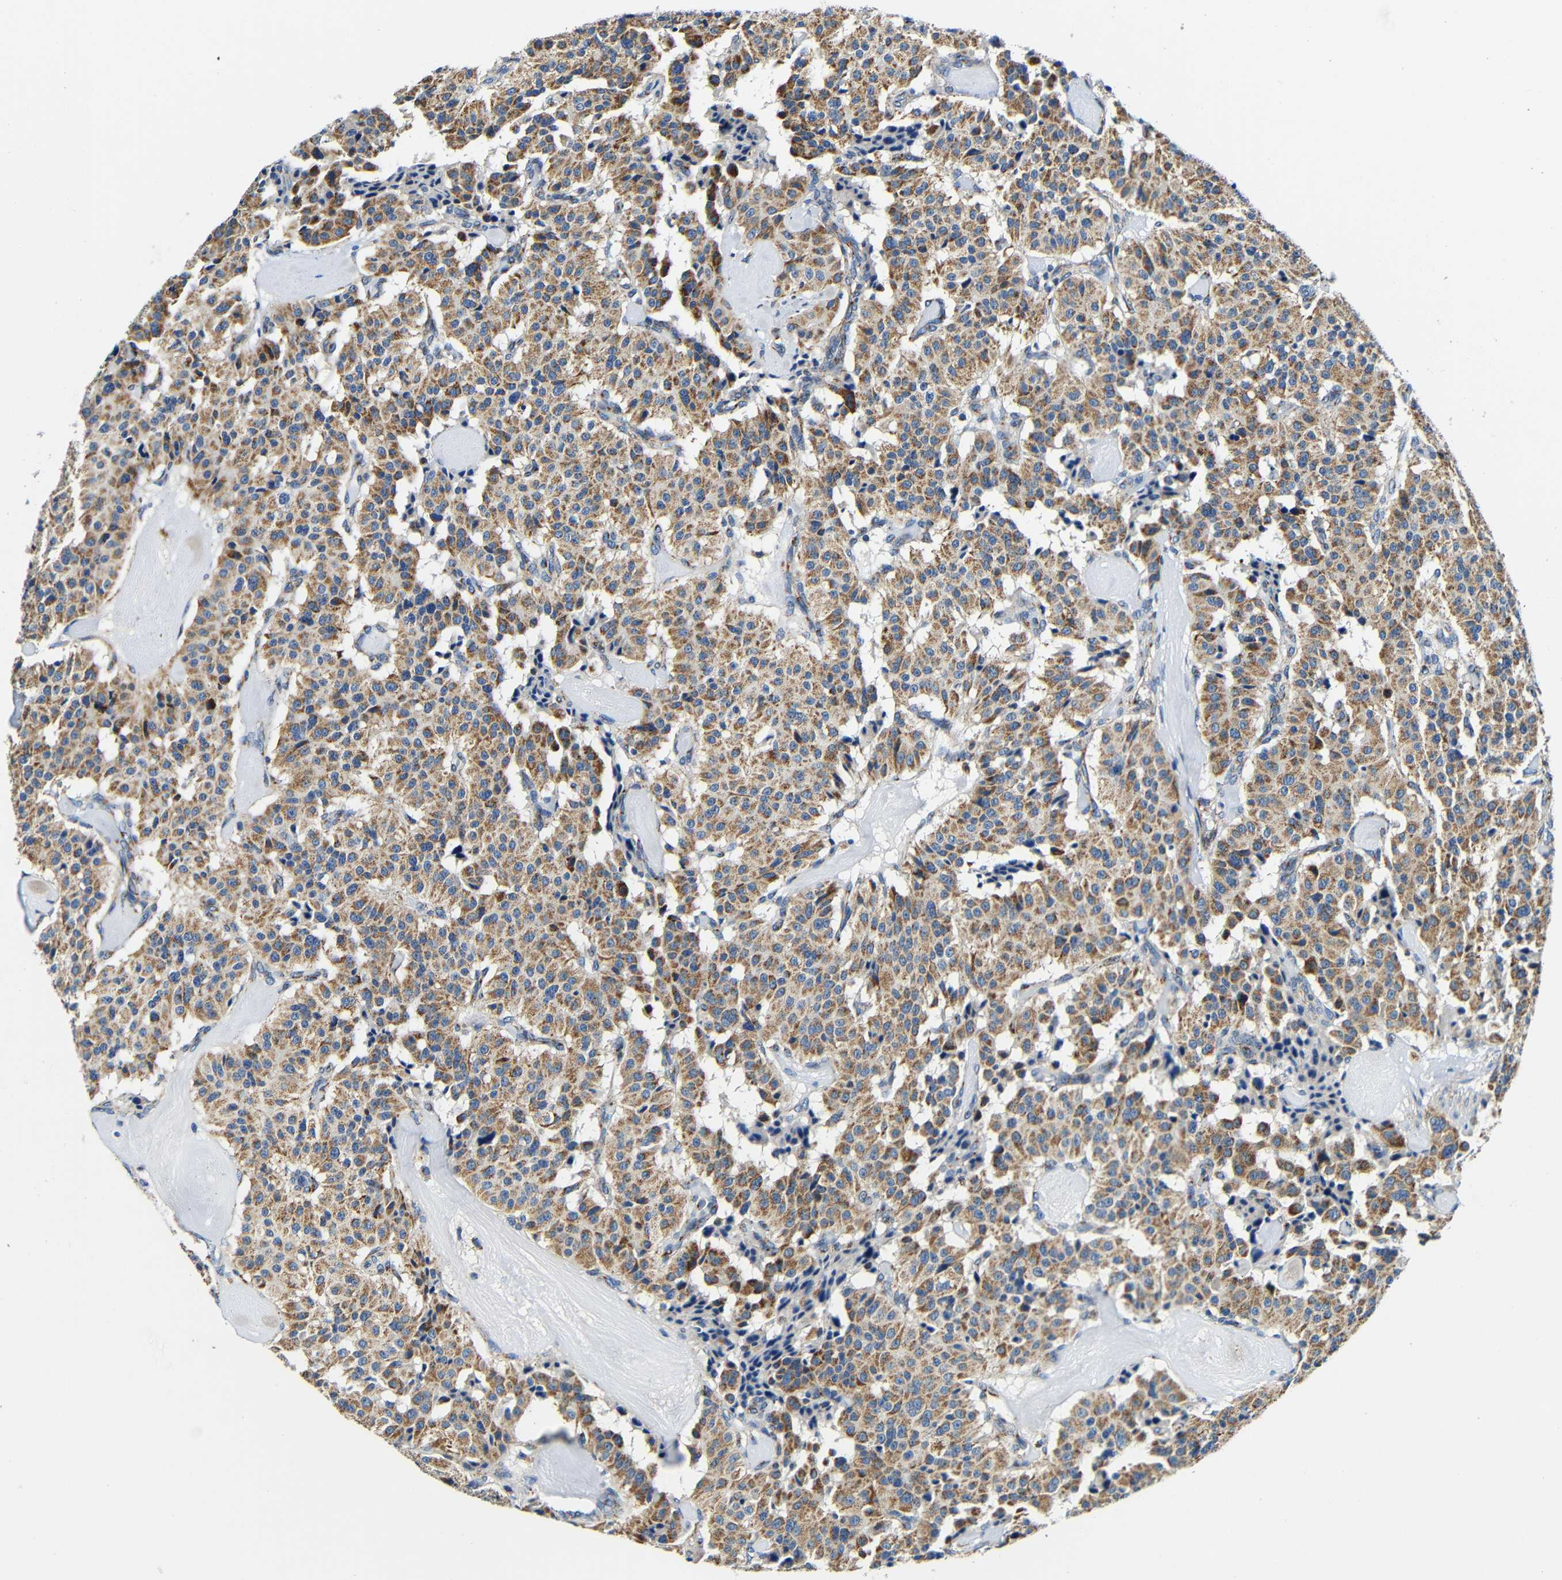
{"staining": {"intensity": "moderate", "quantity": ">75%", "location": "cytoplasmic/membranous"}, "tissue": "carcinoid", "cell_type": "Tumor cells", "image_type": "cancer", "snomed": [{"axis": "morphology", "description": "Carcinoid, malignant, NOS"}, {"axis": "topography", "description": "Lung"}], "caption": "Immunohistochemistry (IHC) (DAB (3,3'-diaminobenzidine)) staining of carcinoid exhibits moderate cytoplasmic/membranous protein positivity in approximately >75% of tumor cells. (DAB (3,3'-diaminobenzidine) = brown stain, brightfield microscopy at high magnification).", "gene": "GALNT18", "patient": {"sex": "male", "age": 30}}